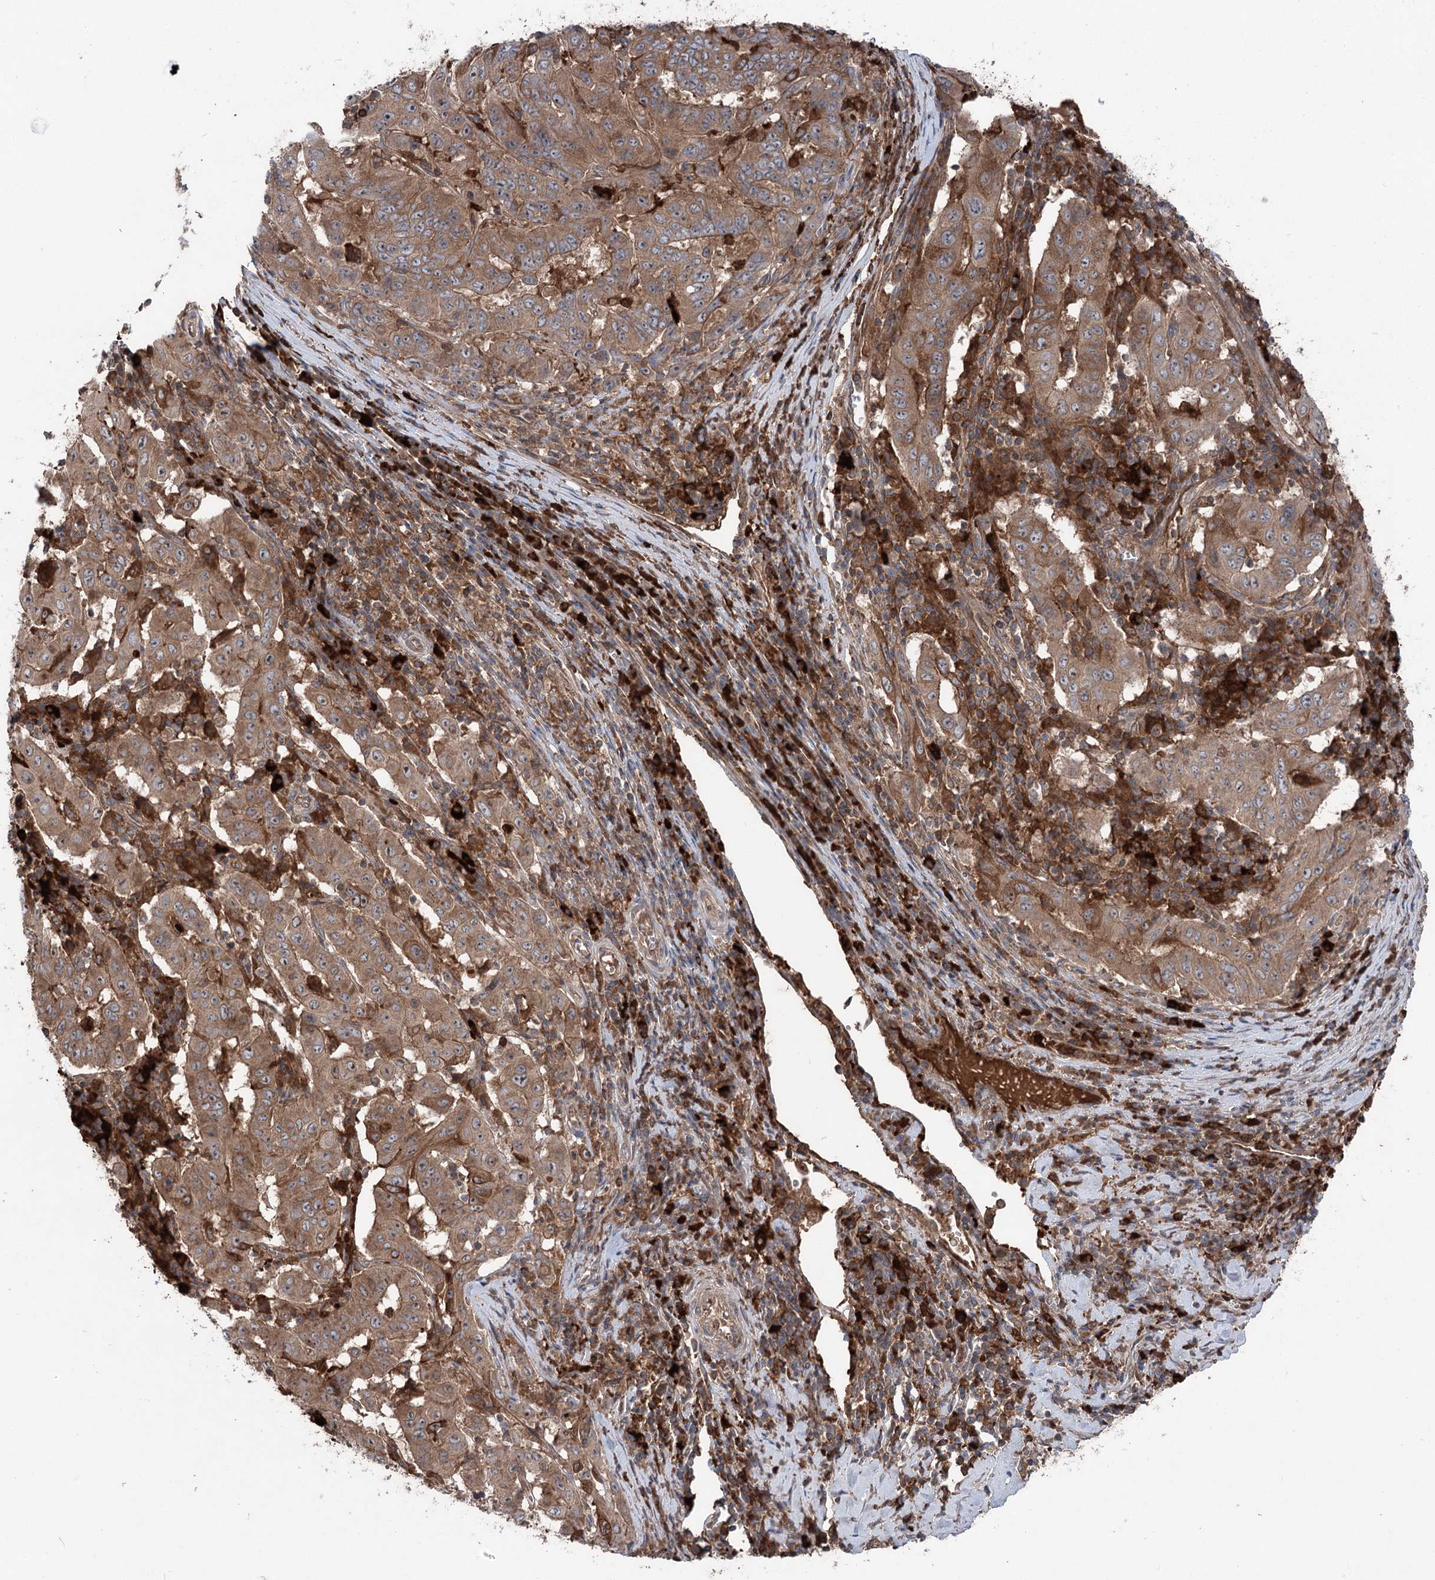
{"staining": {"intensity": "moderate", "quantity": ">75%", "location": "cytoplasmic/membranous"}, "tissue": "pancreatic cancer", "cell_type": "Tumor cells", "image_type": "cancer", "snomed": [{"axis": "morphology", "description": "Adenocarcinoma, NOS"}, {"axis": "topography", "description": "Pancreas"}], "caption": "There is medium levels of moderate cytoplasmic/membranous staining in tumor cells of pancreatic cancer (adenocarcinoma), as demonstrated by immunohistochemical staining (brown color).", "gene": "PPP1R21", "patient": {"sex": "male", "age": 63}}